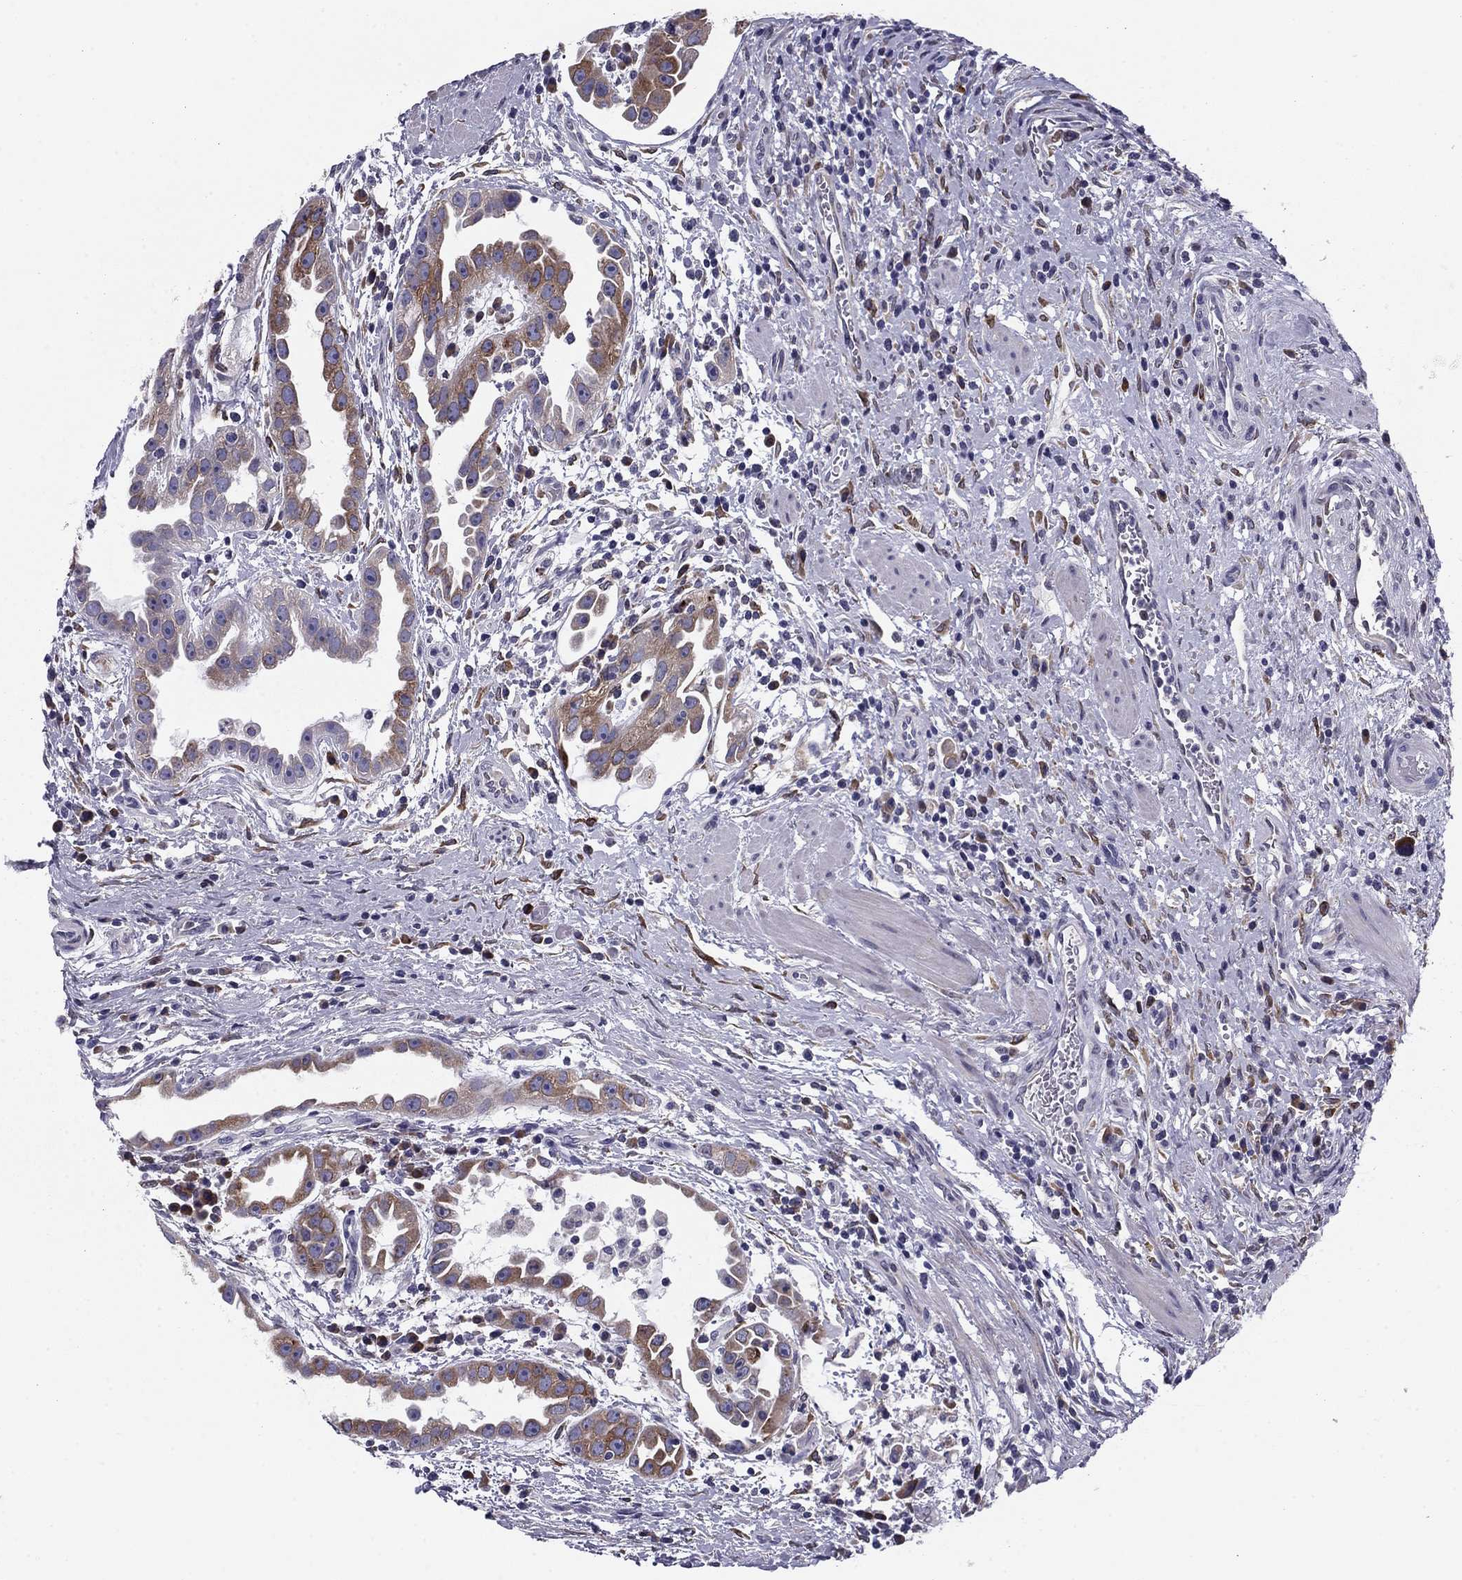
{"staining": {"intensity": "moderate", "quantity": "25%-75%", "location": "cytoplasmic/membranous"}, "tissue": "urothelial cancer", "cell_type": "Tumor cells", "image_type": "cancer", "snomed": [{"axis": "morphology", "description": "Urothelial carcinoma, High grade"}, {"axis": "topography", "description": "Urinary bladder"}], "caption": "A histopathology image of human urothelial cancer stained for a protein reveals moderate cytoplasmic/membranous brown staining in tumor cells. Nuclei are stained in blue.", "gene": "TMED3", "patient": {"sex": "female", "age": 41}}